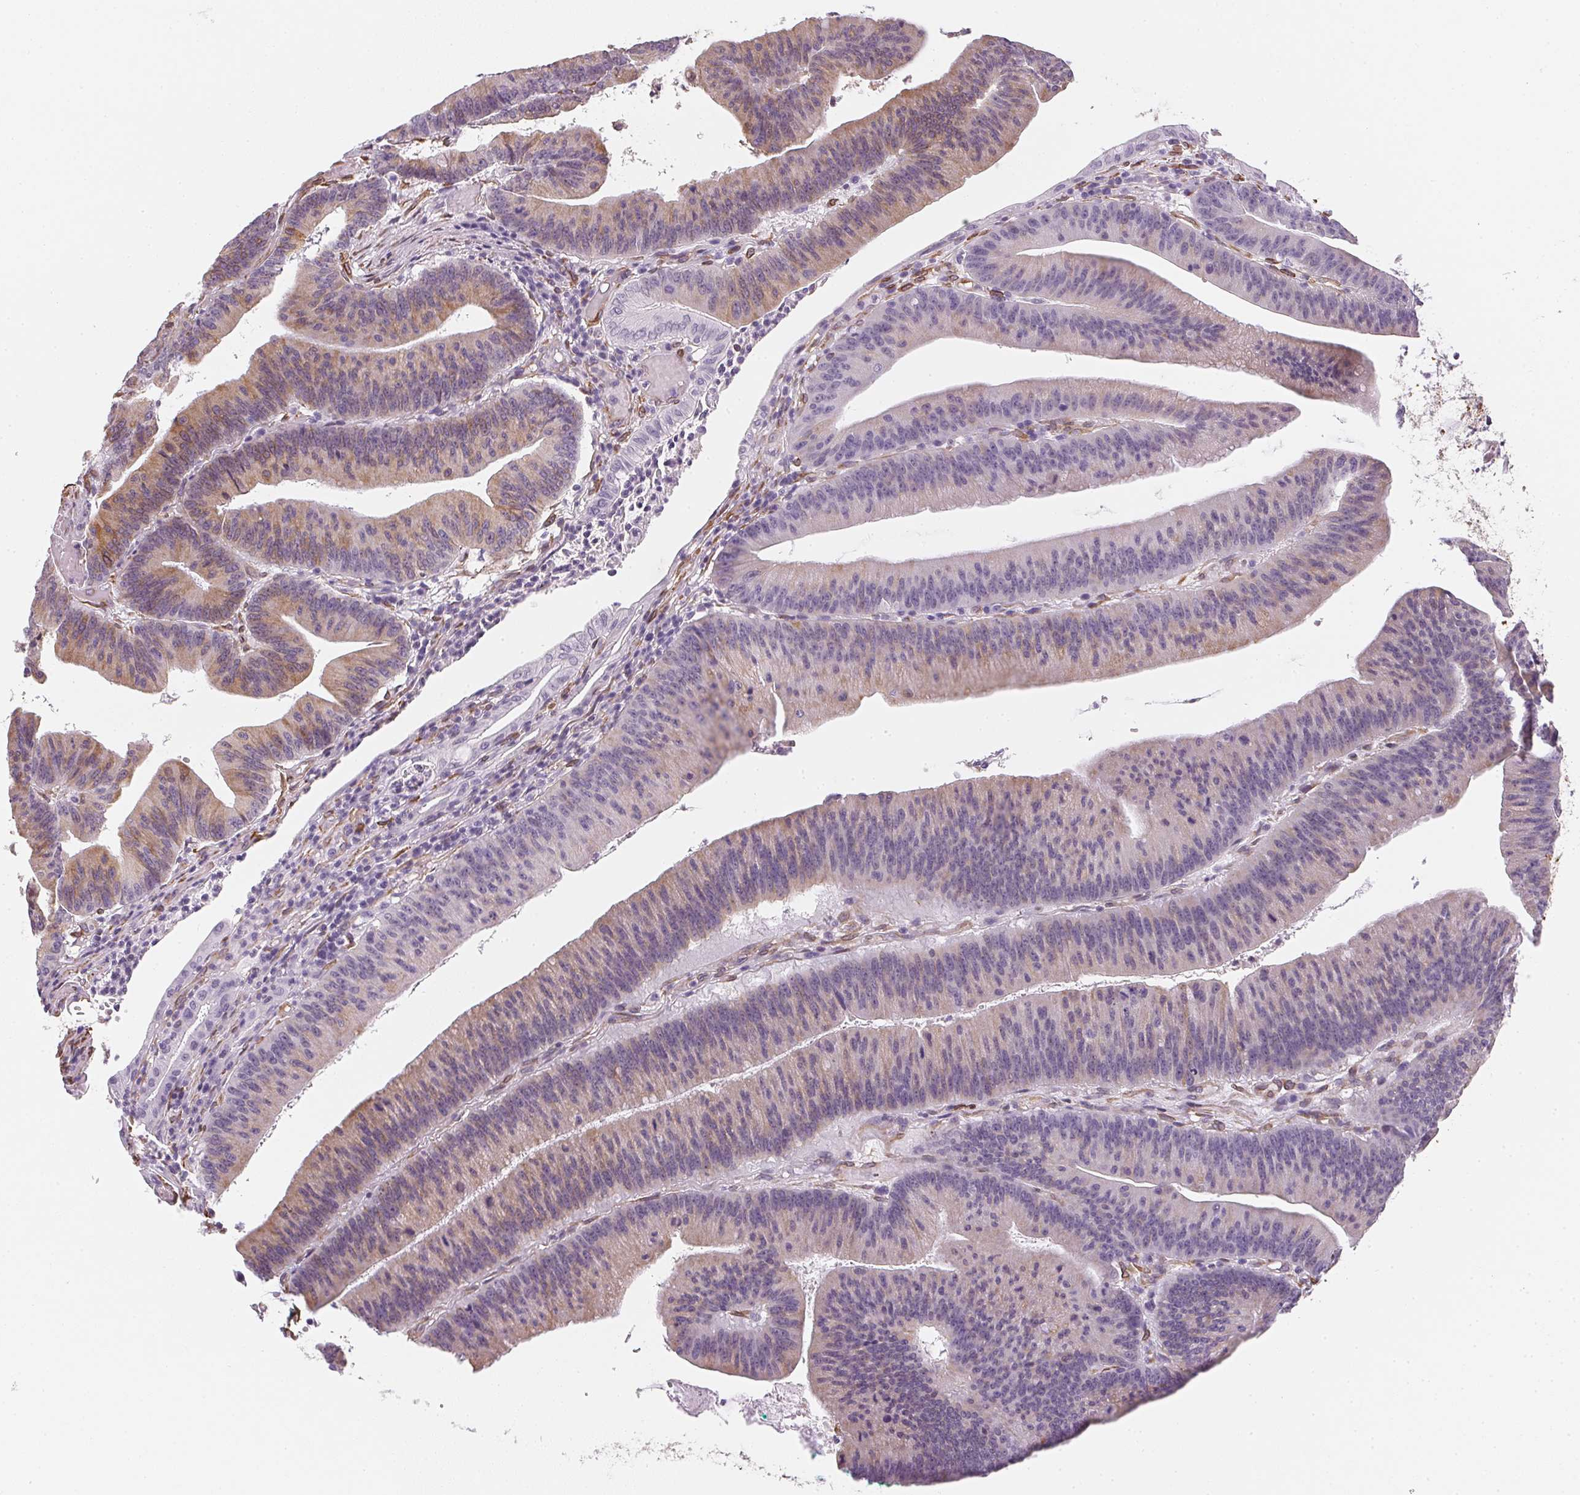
{"staining": {"intensity": "moderate", "quantity": "<25%", "location": "cytoplasmic/membranous"}, "tissue": "colorectal cancer", "cell_type": "Tumor cells", "image_type": "cancer", "snomed": [{"axis": "morphology", "description": "Adenocarcinoma, NOS"}, {"axis": "topography", "description": "Colon"}], "caption": "Moderate cytoplasmic/membranous staining for a protein is identified in about <25% of tumor cells of colorectal adenocarcinoma using IHC.", "gene": "RSBN1", "patient": {"sex": "female", "age": 78}}